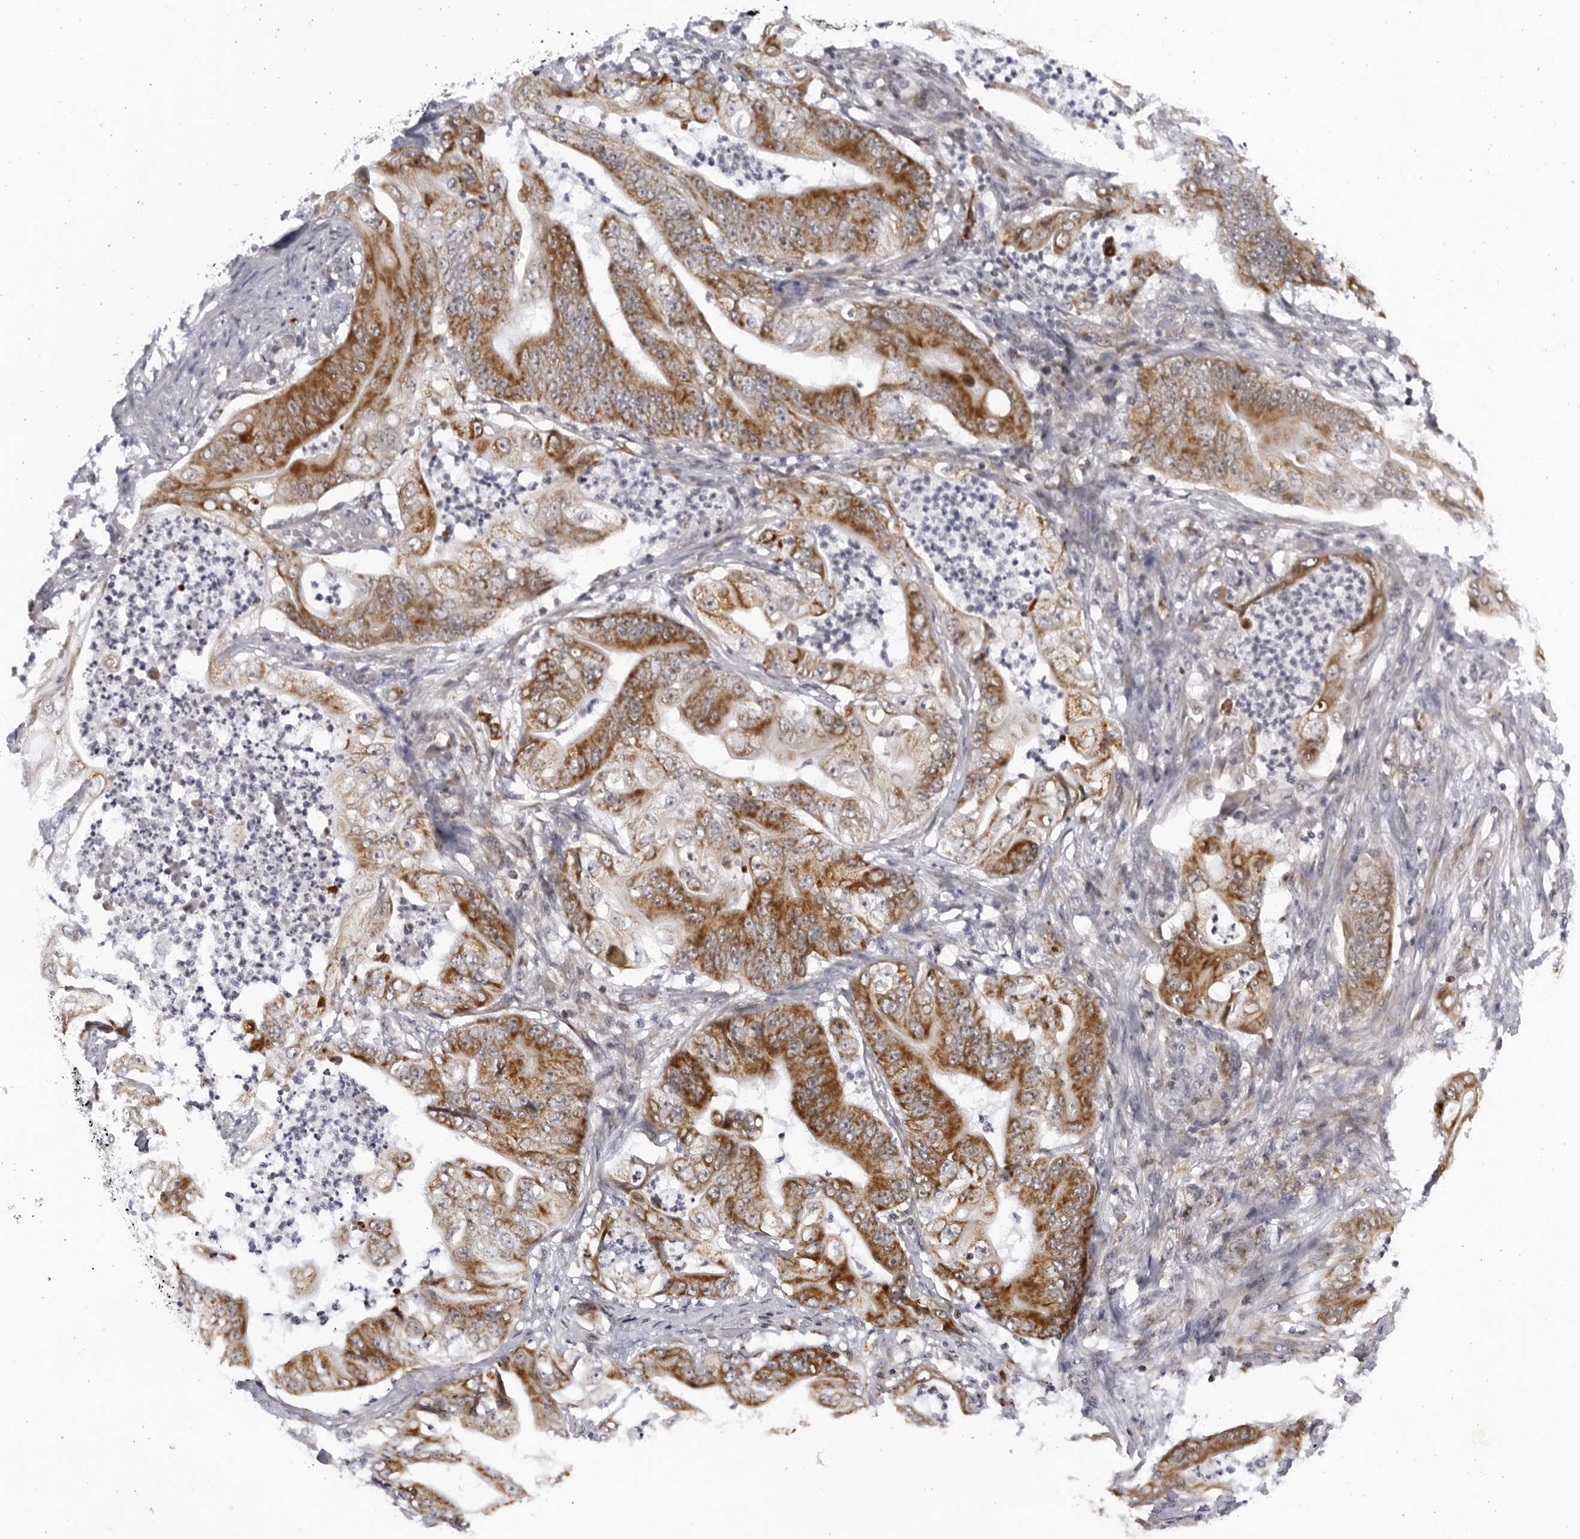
{"staining": {"intensity": "moderate", "quantity": ">75%", "location": "cytoplasmic/membranous"}, "tissue": "stomach cancer", "cell_type": "Tumor cells", "image_type": "cancer", "snomed": [{"axis": "morphology", "description": "Adenocarcinoma, NOS"}, {"axis": "topography", "description": "Stomach"}], "caption": "Protein staining demonstrates moderate cytoplasmic/membranous positivity in about >75% of tumor cells in stomach adenocarcinoma. The staining was performed using DAB, with brown indicating positive protein expression. Nuclei are stained blue with hematoxylin.", "gene": "SLC25A22", "patient": {"sex": "female", "age": 73}}